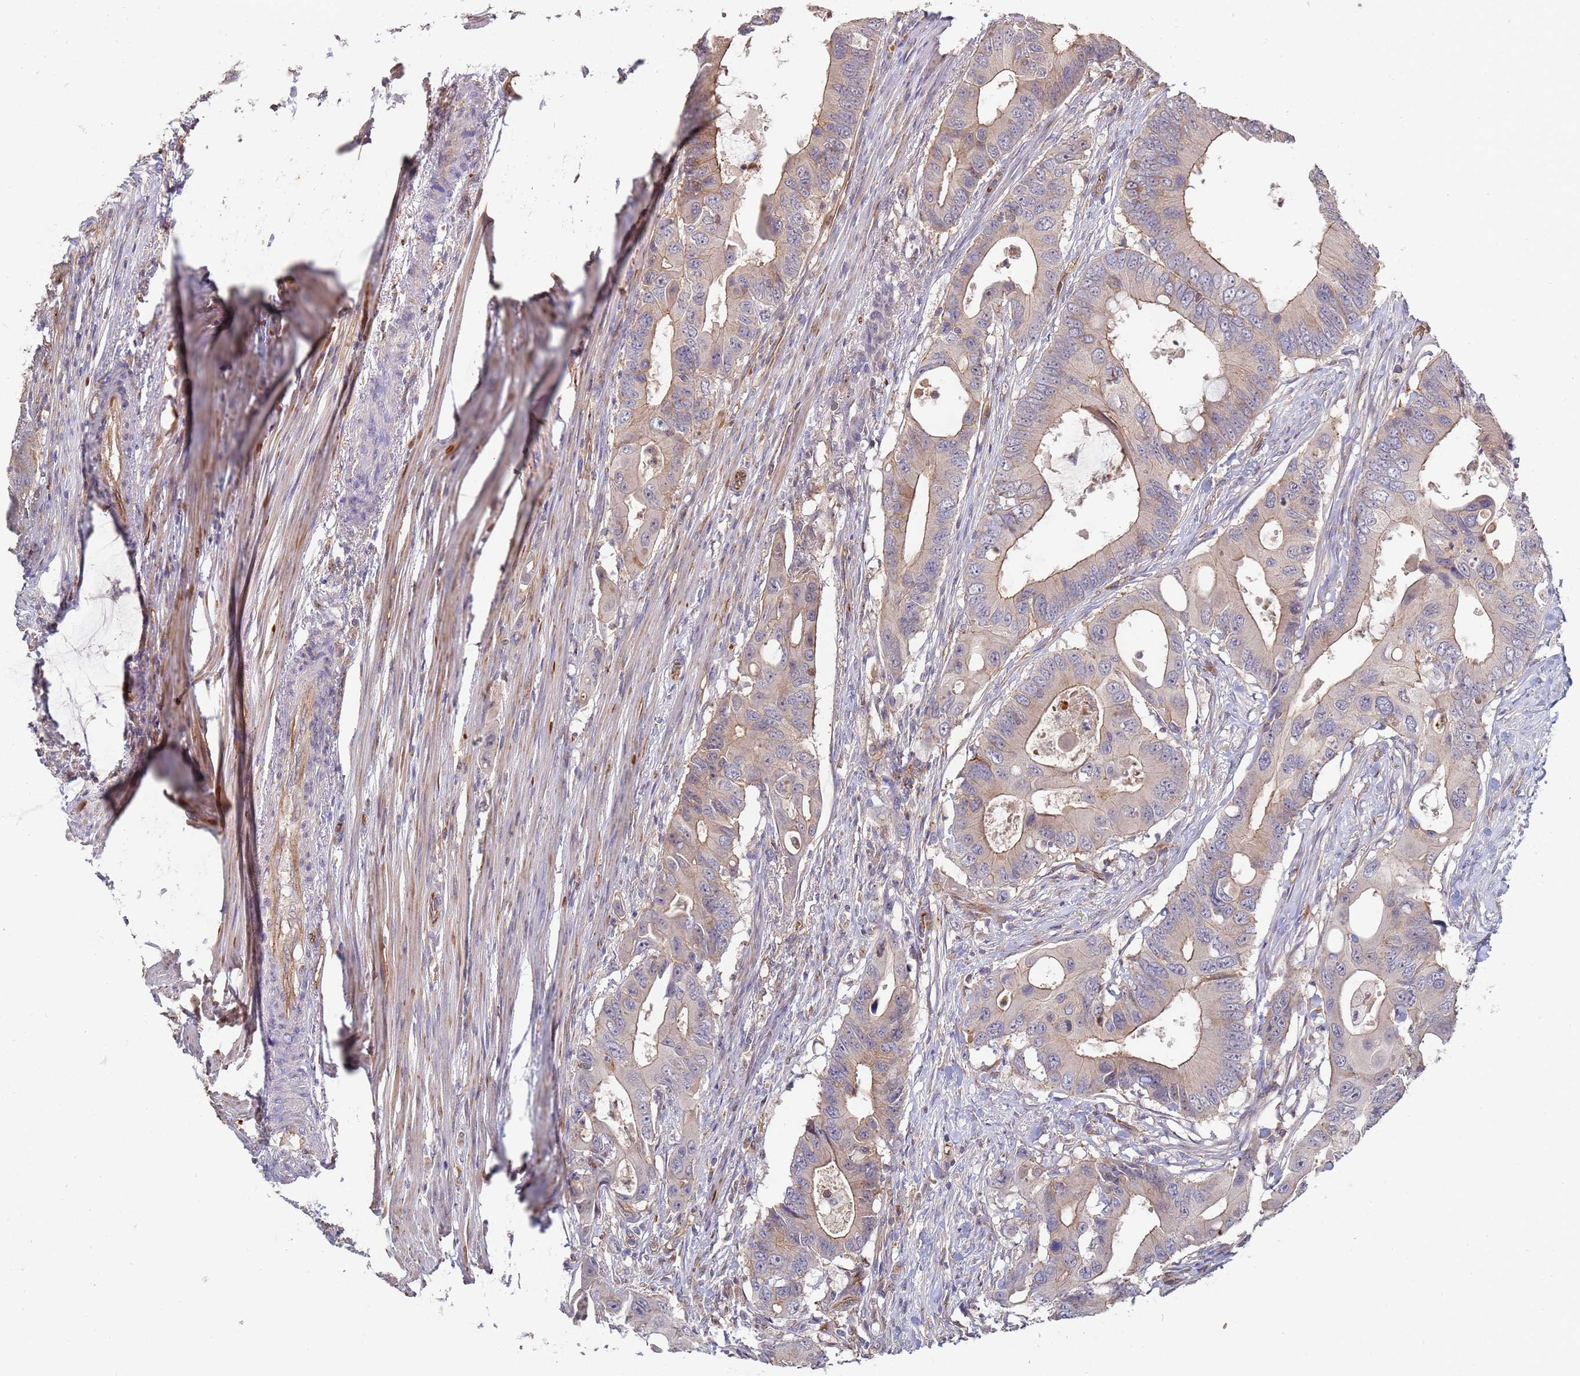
{"staining": {"intensity": "weak", "quantity": "25%-75%", "location": "cytoplasmic/membranous"}, "tissue": "colorectal cancer", "cell_type": "Tumor cells", "image_type": "cancer", "snomed": [{"axis": "morphology", "description": "Adenocarcinoma, NOS"}, {"axis": "topography", "description": "Colon"}], "caption": "Human colorectal cancer (adenocarcinoma) stained with a protein marker demonstrates weak staining in tumor cells.", "gene": "ABCB6", "patient": {"sex": "male", "age": 71}}